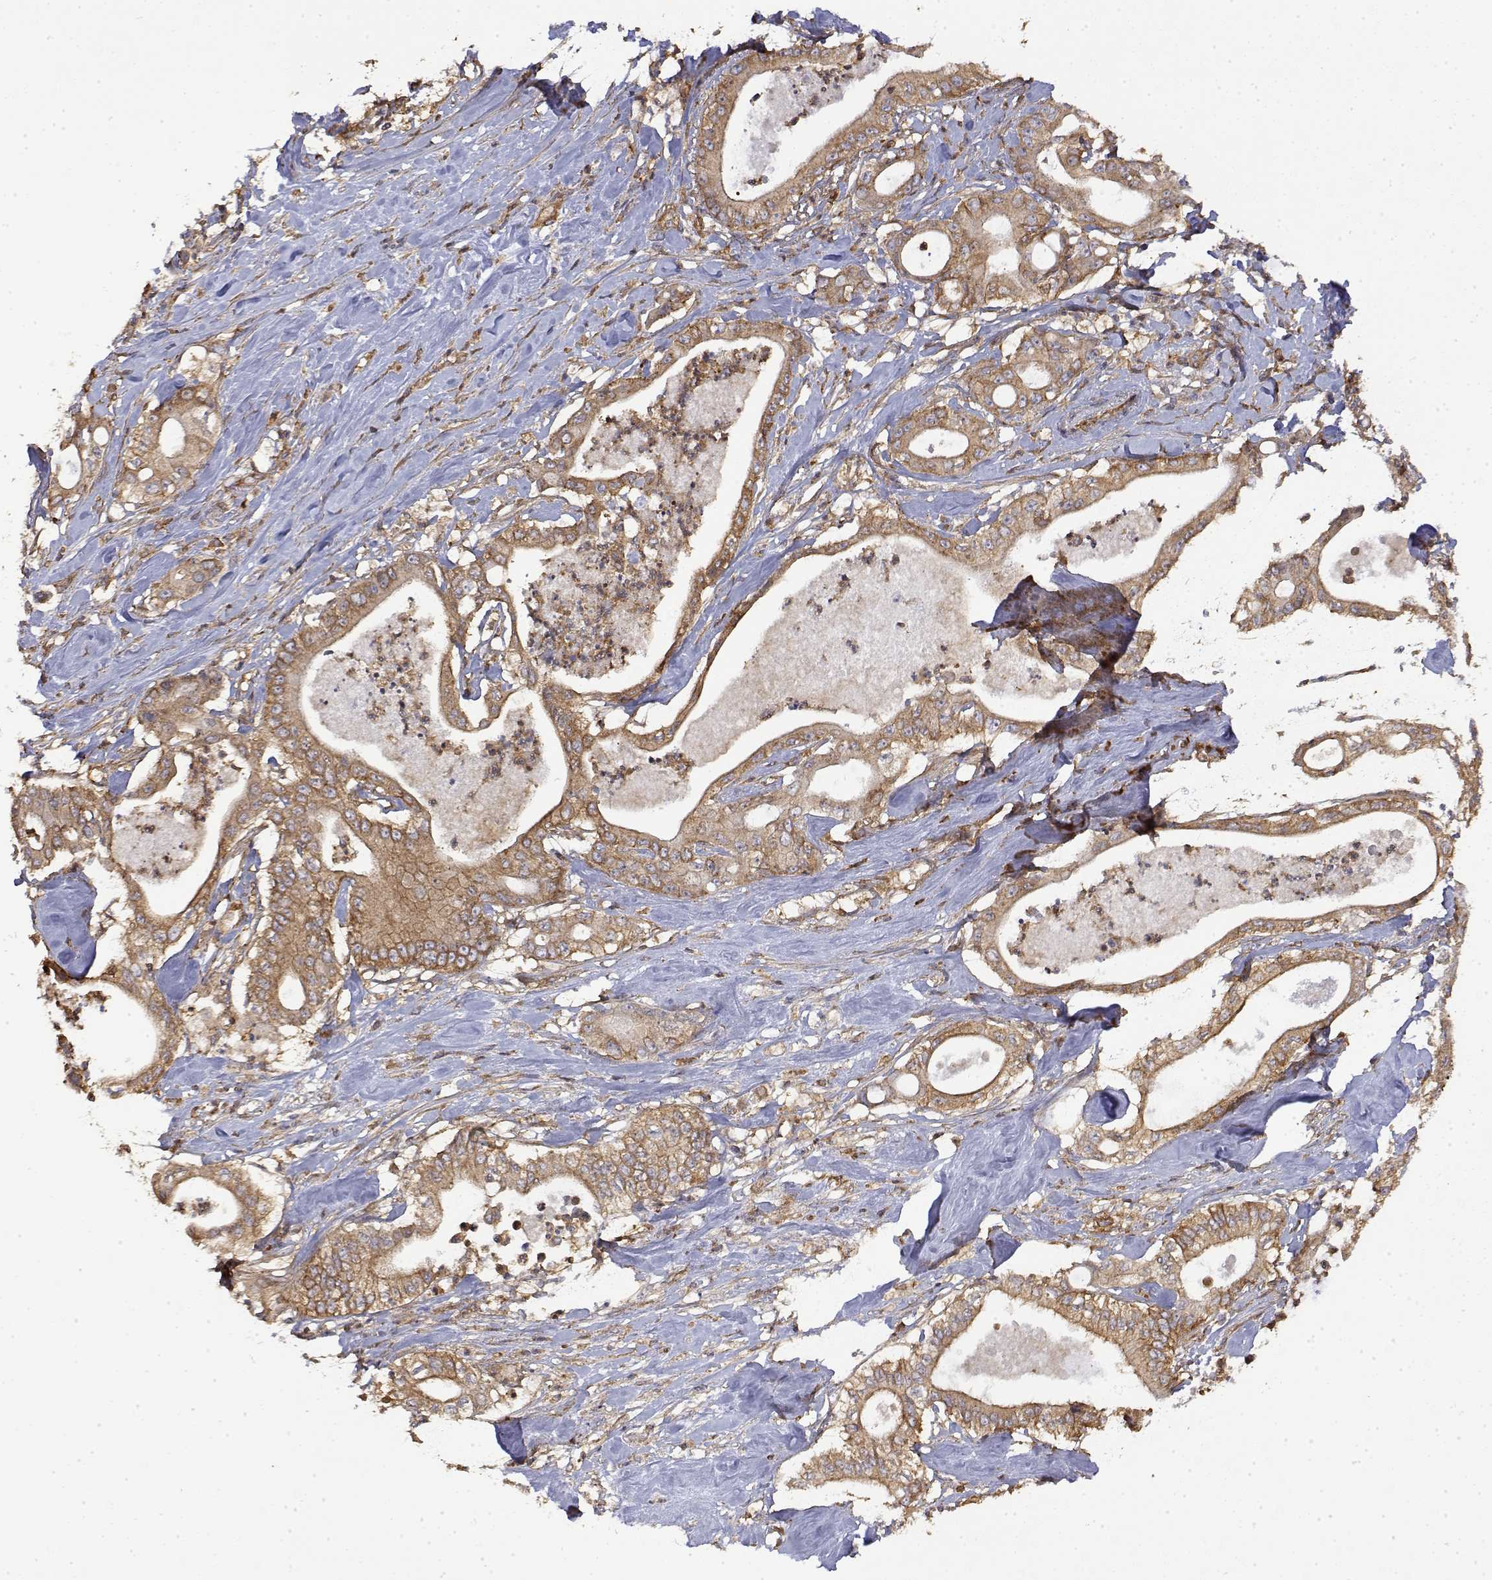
{"staining": {"intensity": "moderate", "quantity": ">75%", "location": "cytoplasmic/membranous"}, "tissue": "pancreatic cancer", "cell_type": "Tumor cells", "image_type": "cancer", "snomed": [{"axis": "morphology", "description": "Adenocarcinoma, NOS"}, {"axis": "topography", "description": "Pancreas"}], "caption": "Tumor cells show medium levels of moderate cytoplasmic/membranous positivity in approximately >75% of cells in pancreatic adenocarcinoma. The staining was performed using DAB (3,3'-diaminobenzidine), with brown indicating positive protein expression. Nuclei are stained blue with hematoxylin.", "gene": "PACSIN2", "patient": {"sex": "male", "age": 71}}